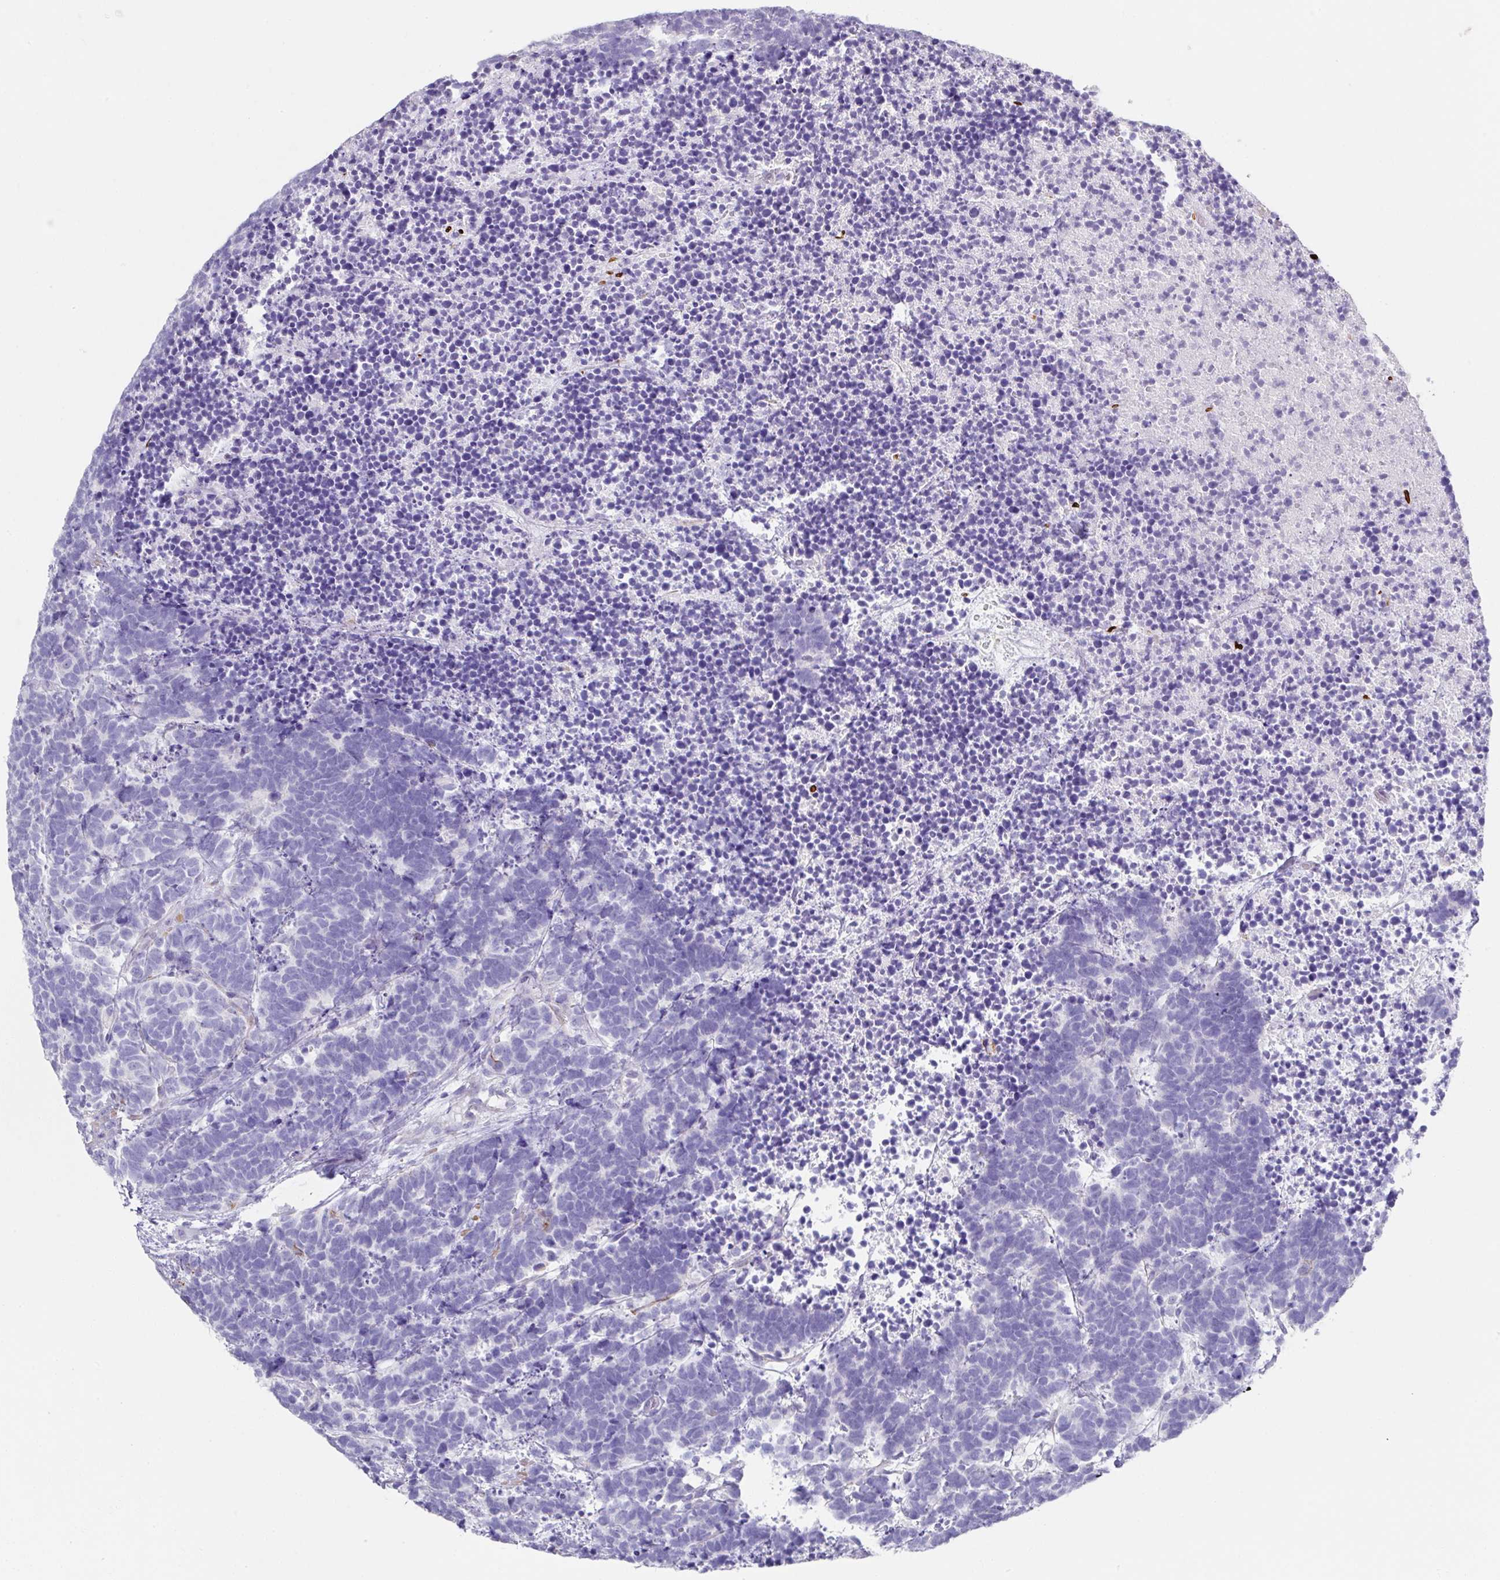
{"staining": {"intensity": "negative", "quantity": "none", "location": "none"}, "tissue": "carcinoid", "cell_type": "Tumor cells", "image_type": "cancer", "snomed": [{"axis": "morphology", "description": "Carcinoma, NOS"}, {"axis": "morphology", "description": "Carcinoid, malignant, NOS"}, {"axis": "topography", "description": "Urinary bladder"}], "caption": "High power microscopy histopathology image of an IHC image of malignant carcinoid, revealing no significant positivity in tumor cells.", "gene": "TARM1", "patient": {"sex": "male", "age": 57}}